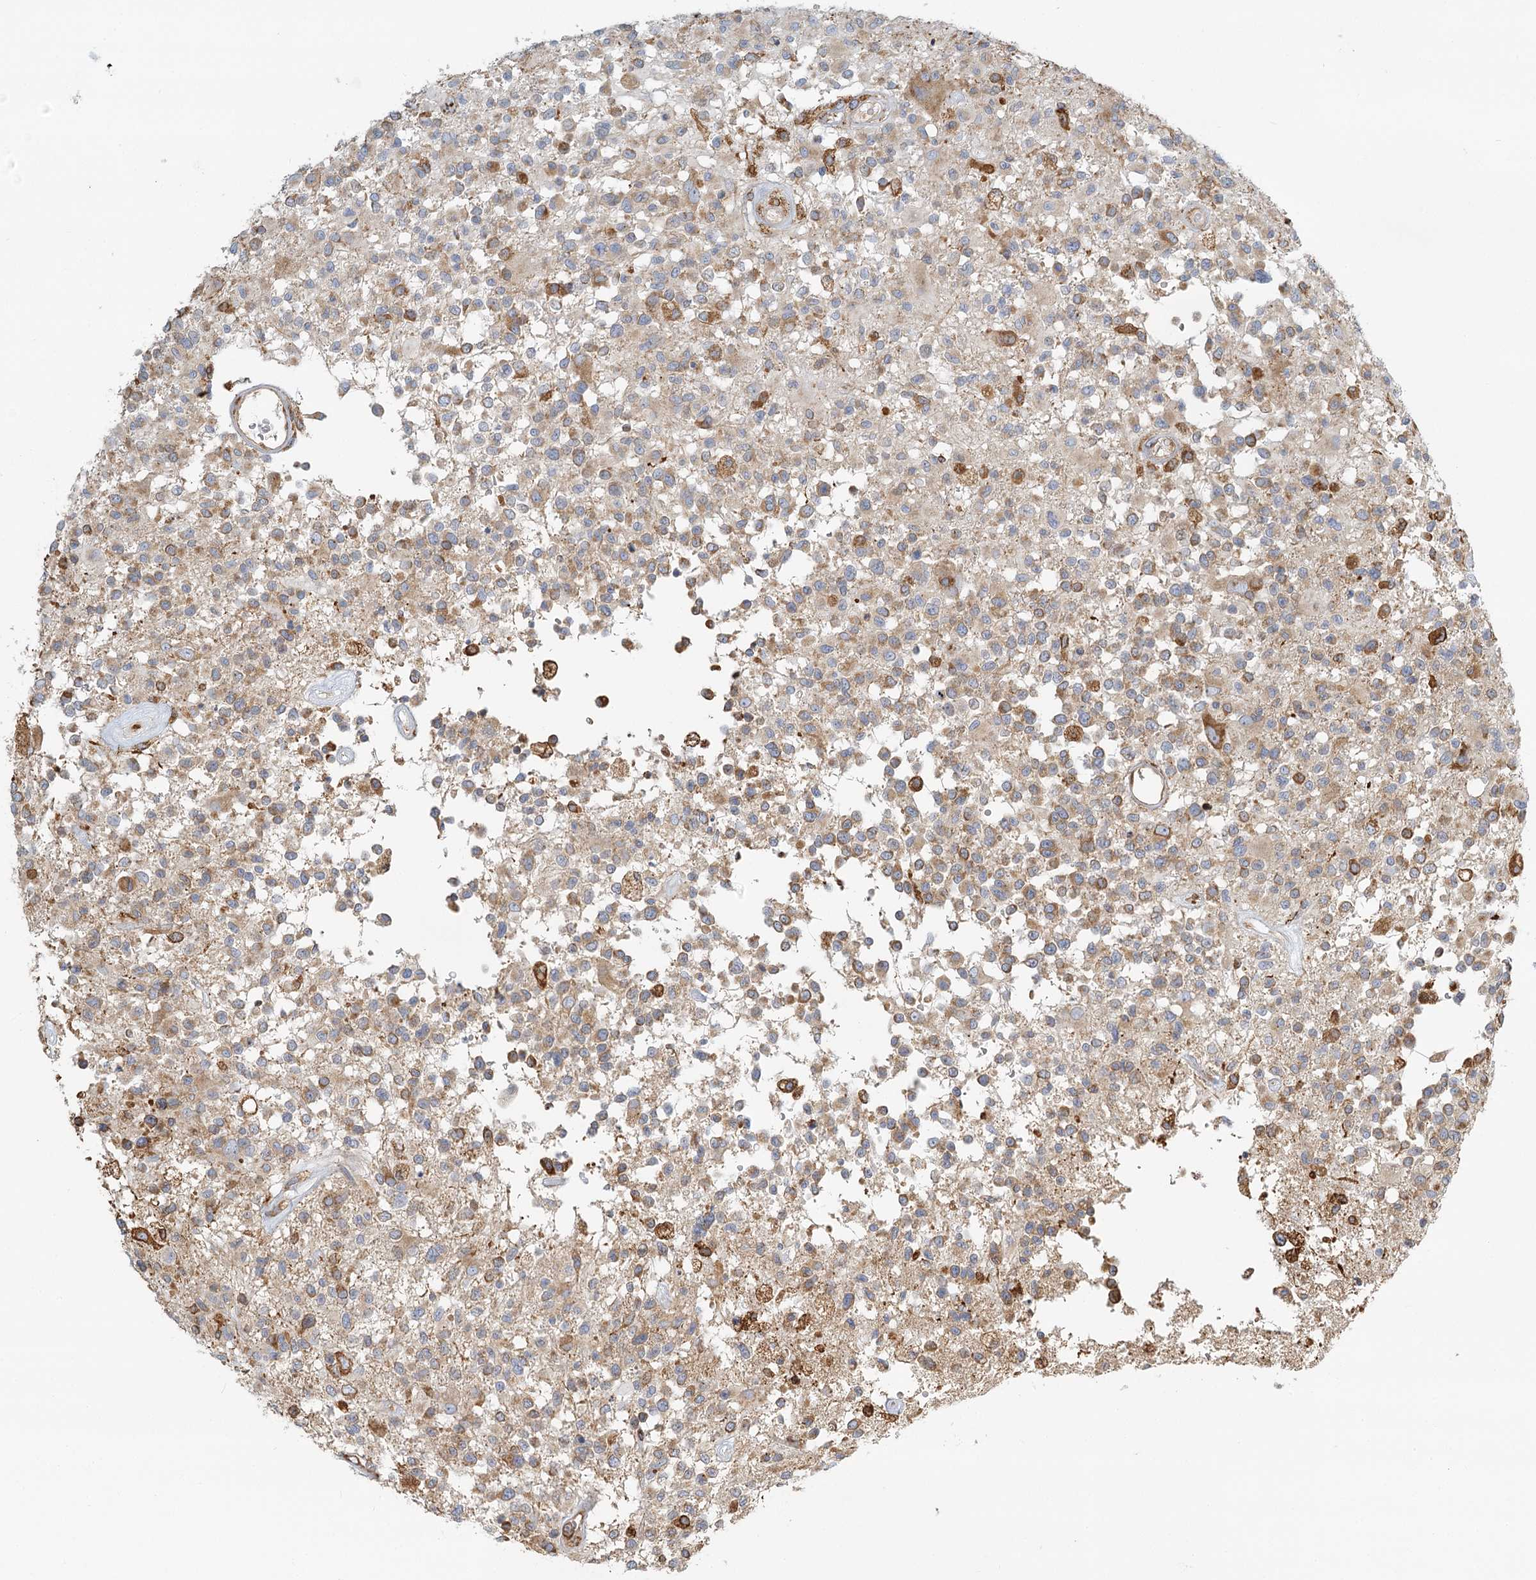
{"staining": {"intensity": "weak", "quantity": "25%-75%", "location": "cytoplasmic/membranous"}, "tissue": "glioma", "cell_type": "Tumor cells", "image_type": "cancer", "snomed": [{"axis": "morphology", "description": "Glioma, malignant, High grade"}, {"axis": "morphology", "description": "Glioblastoma, NOS"}, {"axis": "topography", "description": "Brain"}], "caption": "DAB immunohistochemical staining of human glioma displays weak cytoplasmic/membranous protein staining in approximately 25%-75% of tumor cells.", "gene": "TAS1R1", "patient": {"sex": "male", "age": 60}}